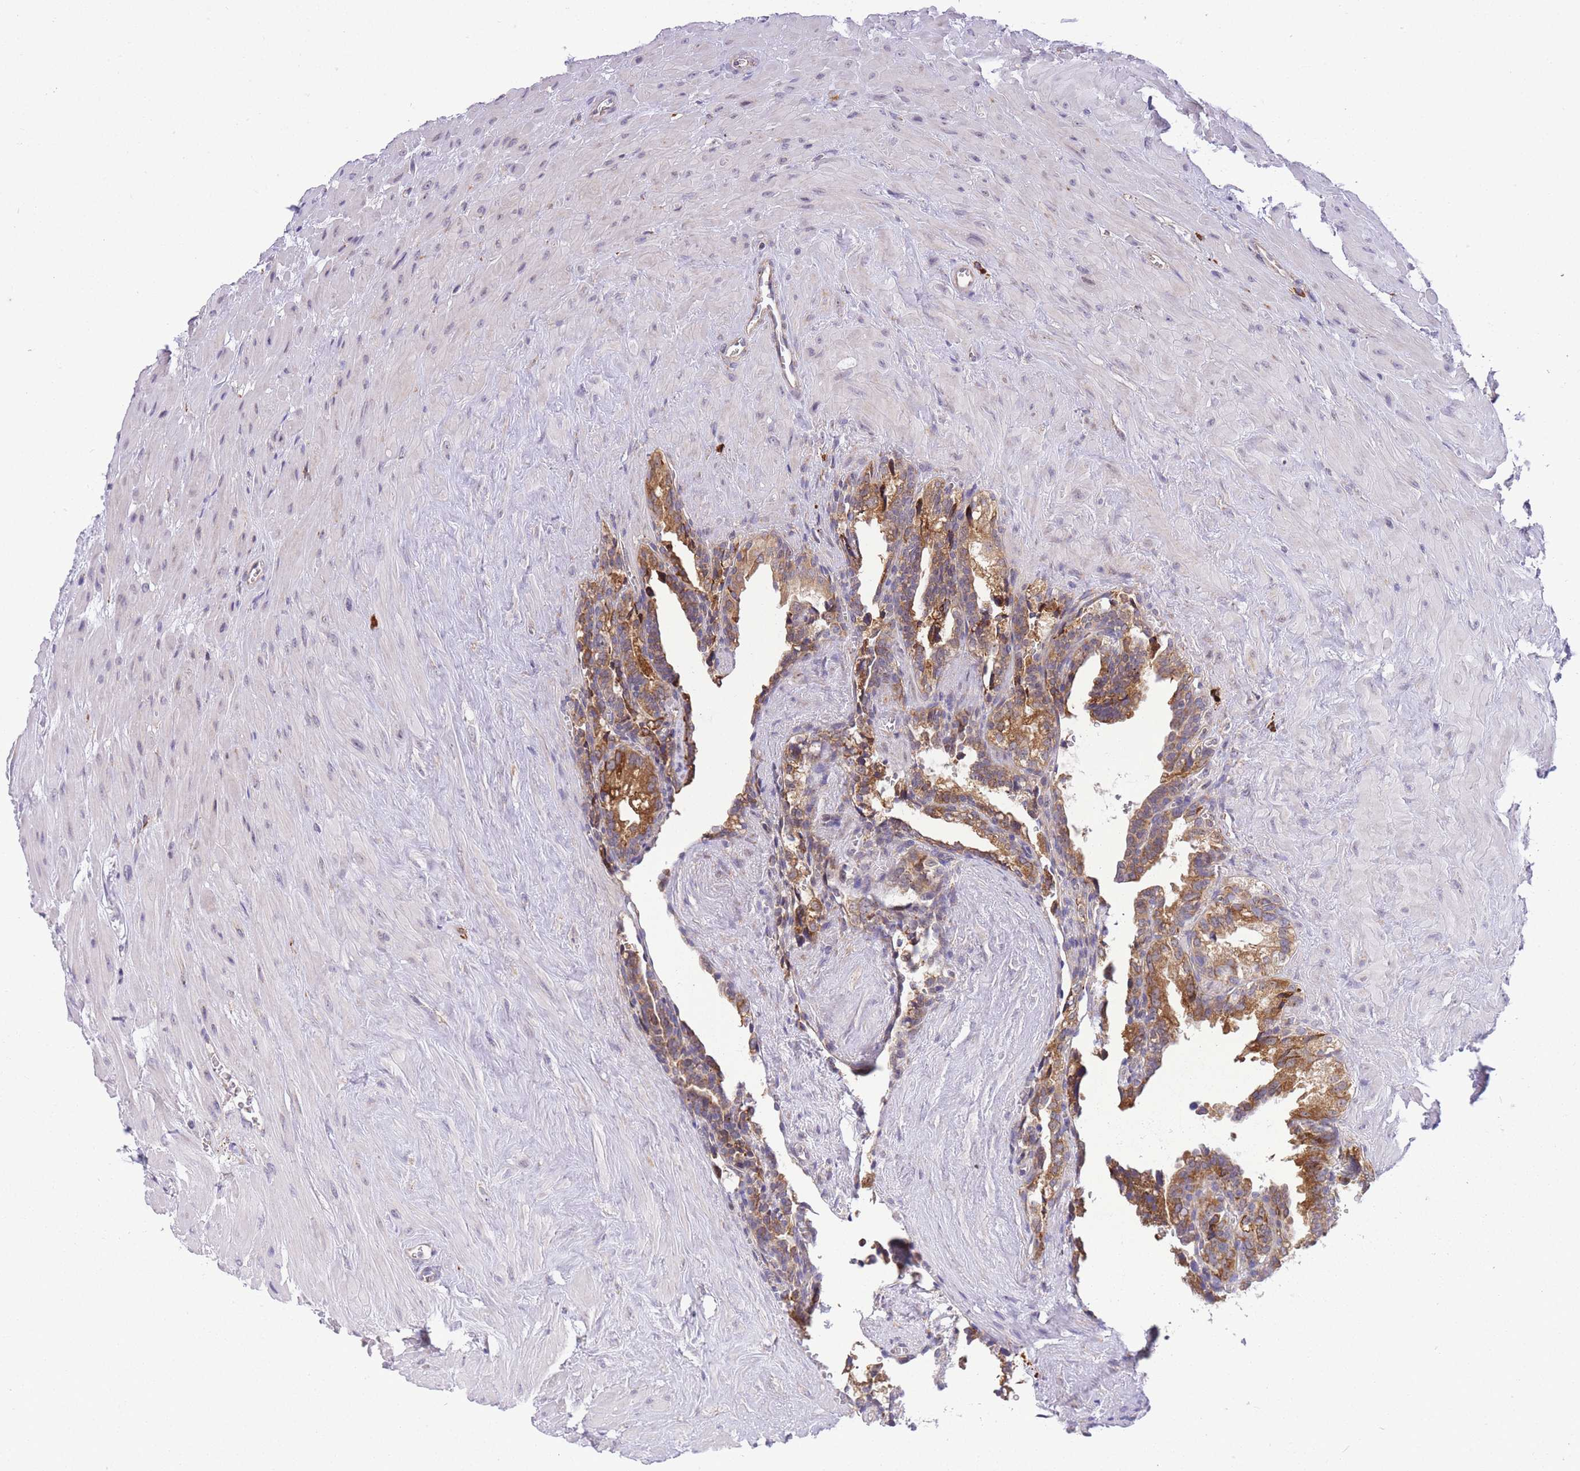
{"staining": {"intensity": "strong", "quantity": ">75%", "location": "cytoplasmic/membranous"}, "tissue": "seminal vesicle", "cell_type": "Glandular cells", "image_type": "normal", "snomed": [{"axis": "morphology", "description": "Normal tissue, NOS"}, {"axis": "topography", "description": "Seminal veicle"}], "caption": "The histopathology image demonstrates staining of benign seminal vesicle, revealing strong cytoplasmic/membranous protein expression (brown color) within glandular cells.", "gene": "EXOSC8", "patient": {"sex": "male", "age": 68}}